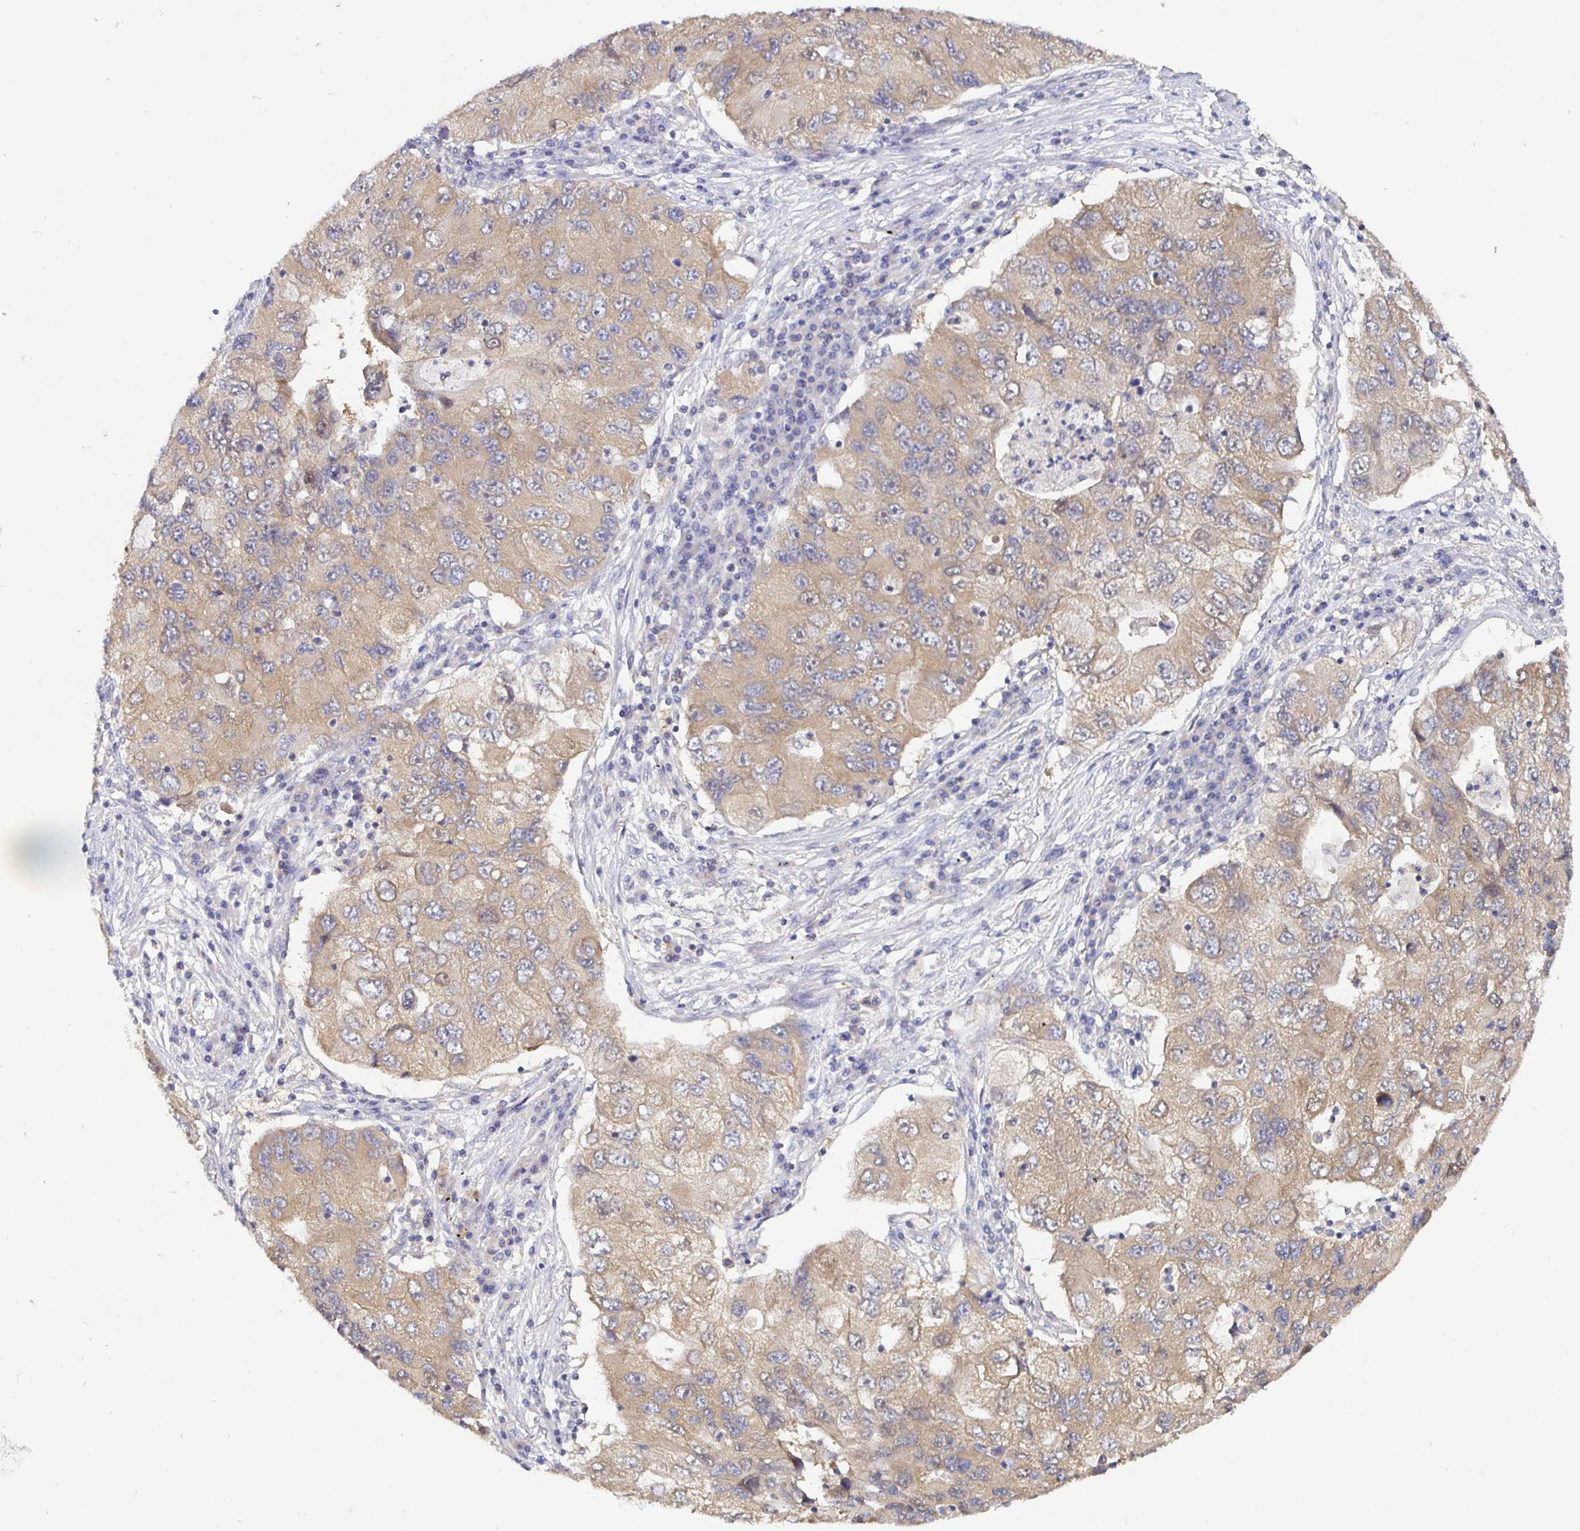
{"staining": {"intensity": "weak", "quantity": ">75%", "location": "cytoplasmic/membranous"}, "tissue": "lung cancer", "cell_type": "Tumor cells", "image_type": "cancer", "snomed": [{"axis": "morphology", "description": "Adenocarcinoma, NOS"}, {"axis": "morphology", "description": "Adenocarcinoma, metastatic, NOS"}, {"axis": "topography", "description": "Lymph node"}, {"axis": "topography", "description": "Lung"}], "caption": "The photomicrograph exhibits immunohistochemical staining of lung adenocarcinoma. There is weak cytoplasmic/membranous staining is seen in approximately >75% of tumor cells. The staining is performed using DAB (3,3'-diaminobenzidine) brown chromogen to label protein expression. The nuclei are counter-stained blue using hematoxylin.", "gene": "KIF21A", "patient": {"sex": "female", "age": 54}}